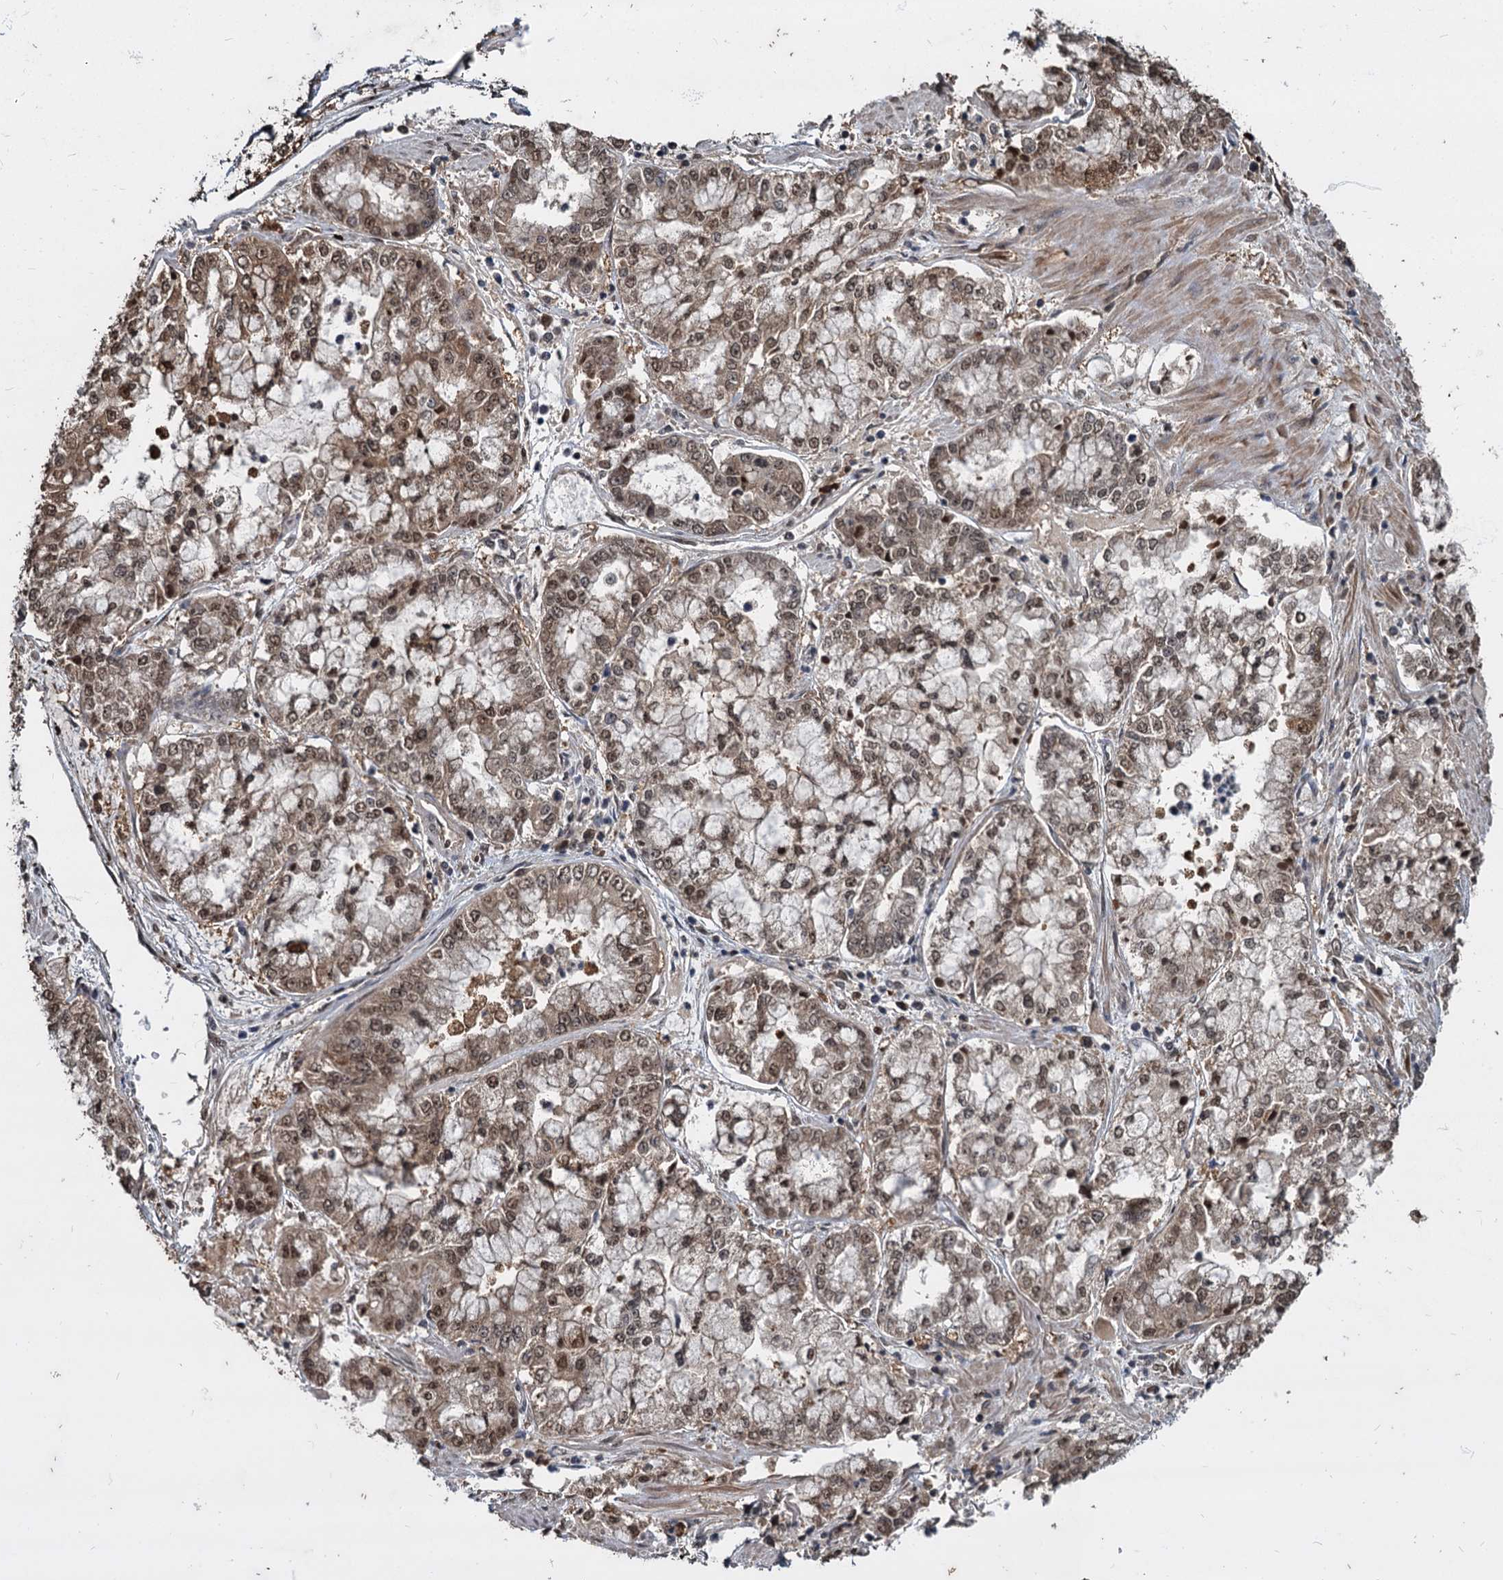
{"staining": {"intensity": "moderate", "quantity": "25%-75%", "location": "cytoplasmic/membranous,nuclear"}, "tissue": "stomach cancer", "cell_type": "Tumor cells", "image_type": "cancer", "snomed": [{"axis": "morphology", "description": "Adenocarcinoma, NOS"}, {"axis": "topography", "description": "Stomach"}], "caption": "DAB (3,3'-diaminobenzidine) immunohistochemical staining of human stomach adenocarcinoma demonstrates moderate cytoplasmic/membranous and nuclear protein staining in approximately 25%-75% of tumor cells.", "gene": "FAM216B", "patient": {"sex": "male", "age": 76}}